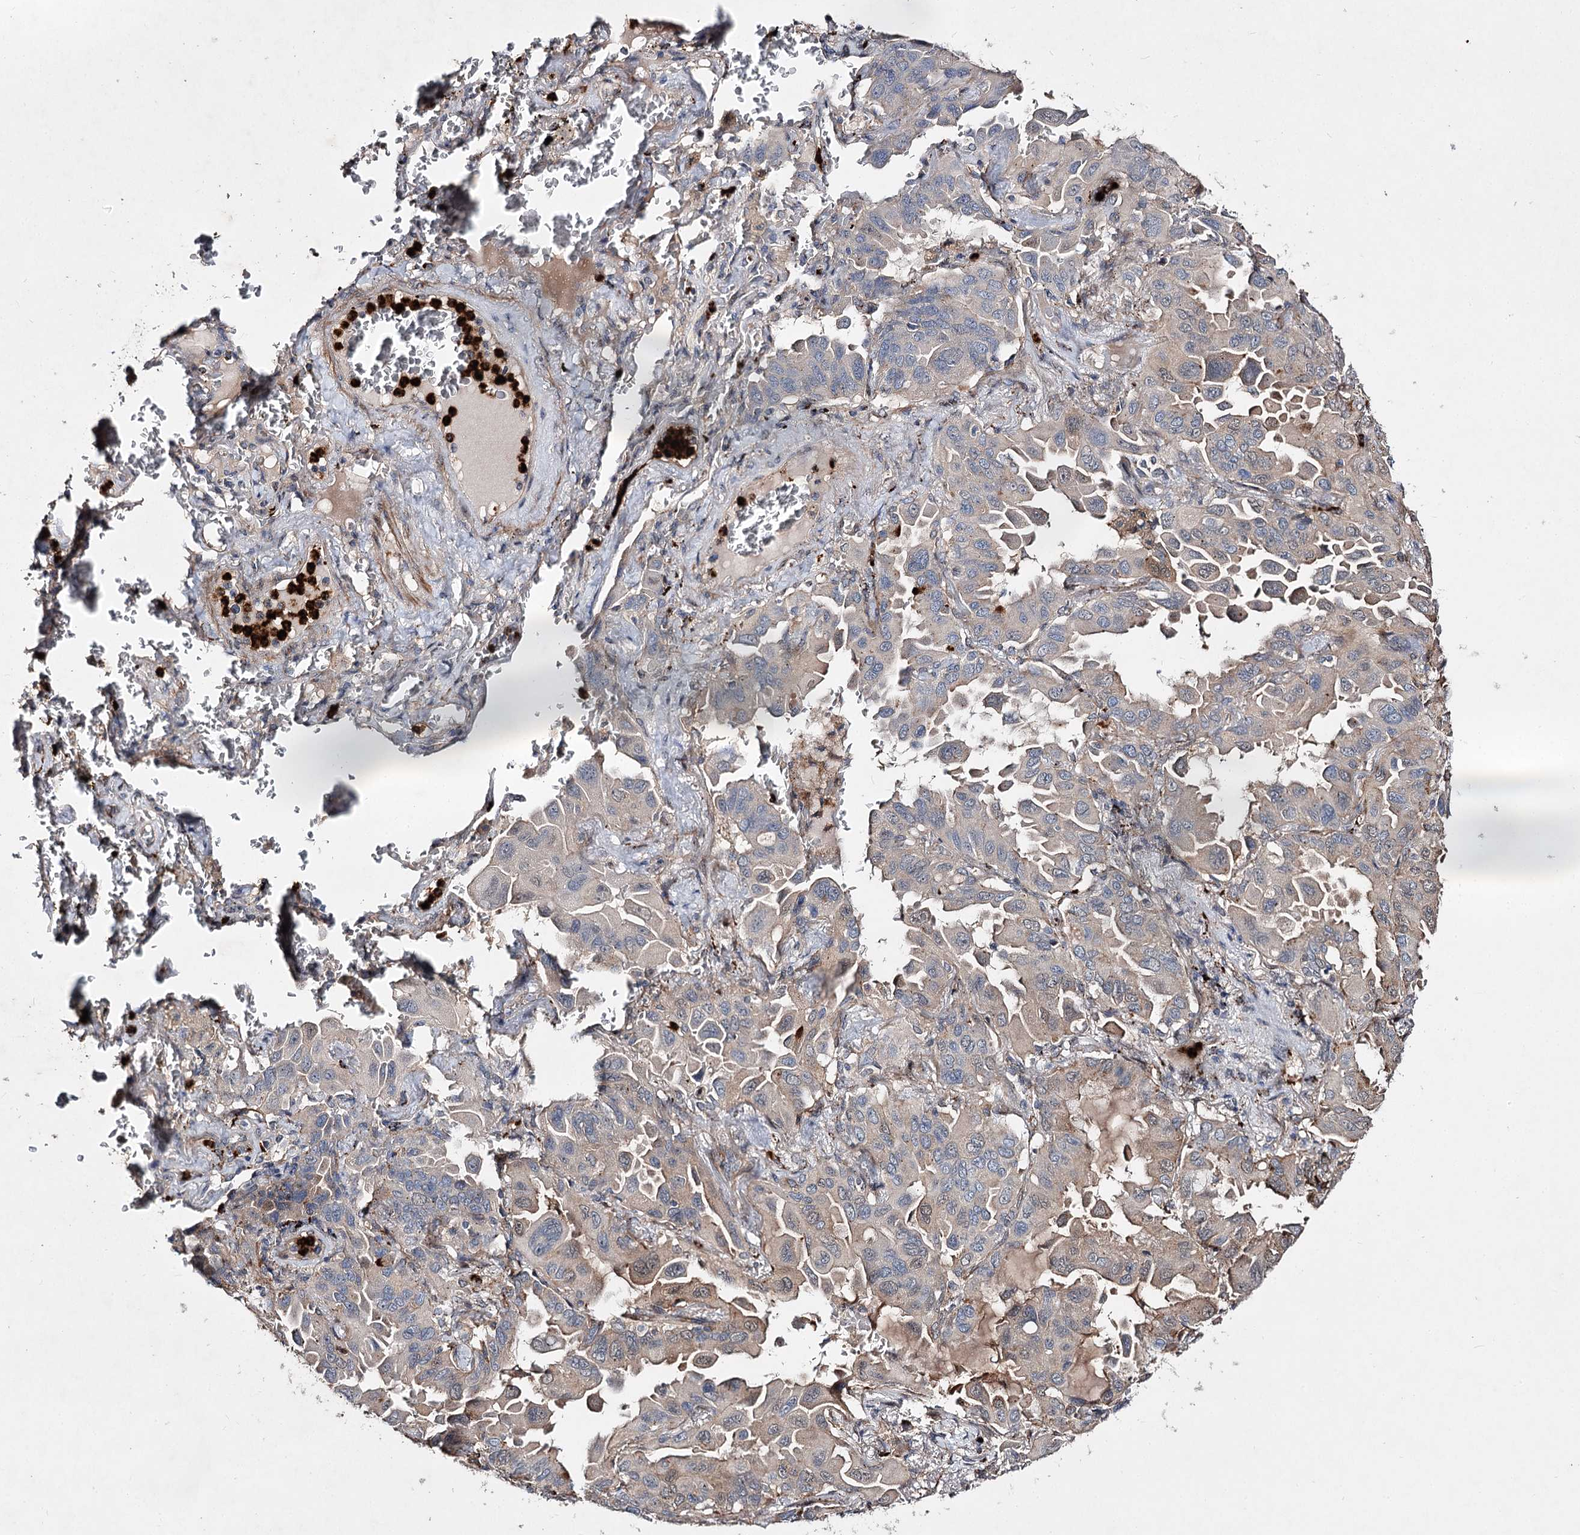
{"staining": {"intensity": "negative", "quantity": "none", "location": "none"}, "tissue": "lung cancer", "cell_type": "Tumor cells", "image_type": "cancer", "snomed": [{"axis": "morphology", "description": "Adenocarcinoma, NOS"}, {"axis": "topography", "description": "Lung"}], "caption": "An immunohistochemistry (IHC) photomicrograph of lung cancer (adenocarcinoma) is shown. There is no staining in tumor cells of lung cancer (adenocarcinoma).", "gene": "MINDY3", "patient": {"sex": "male", "age": 64}}